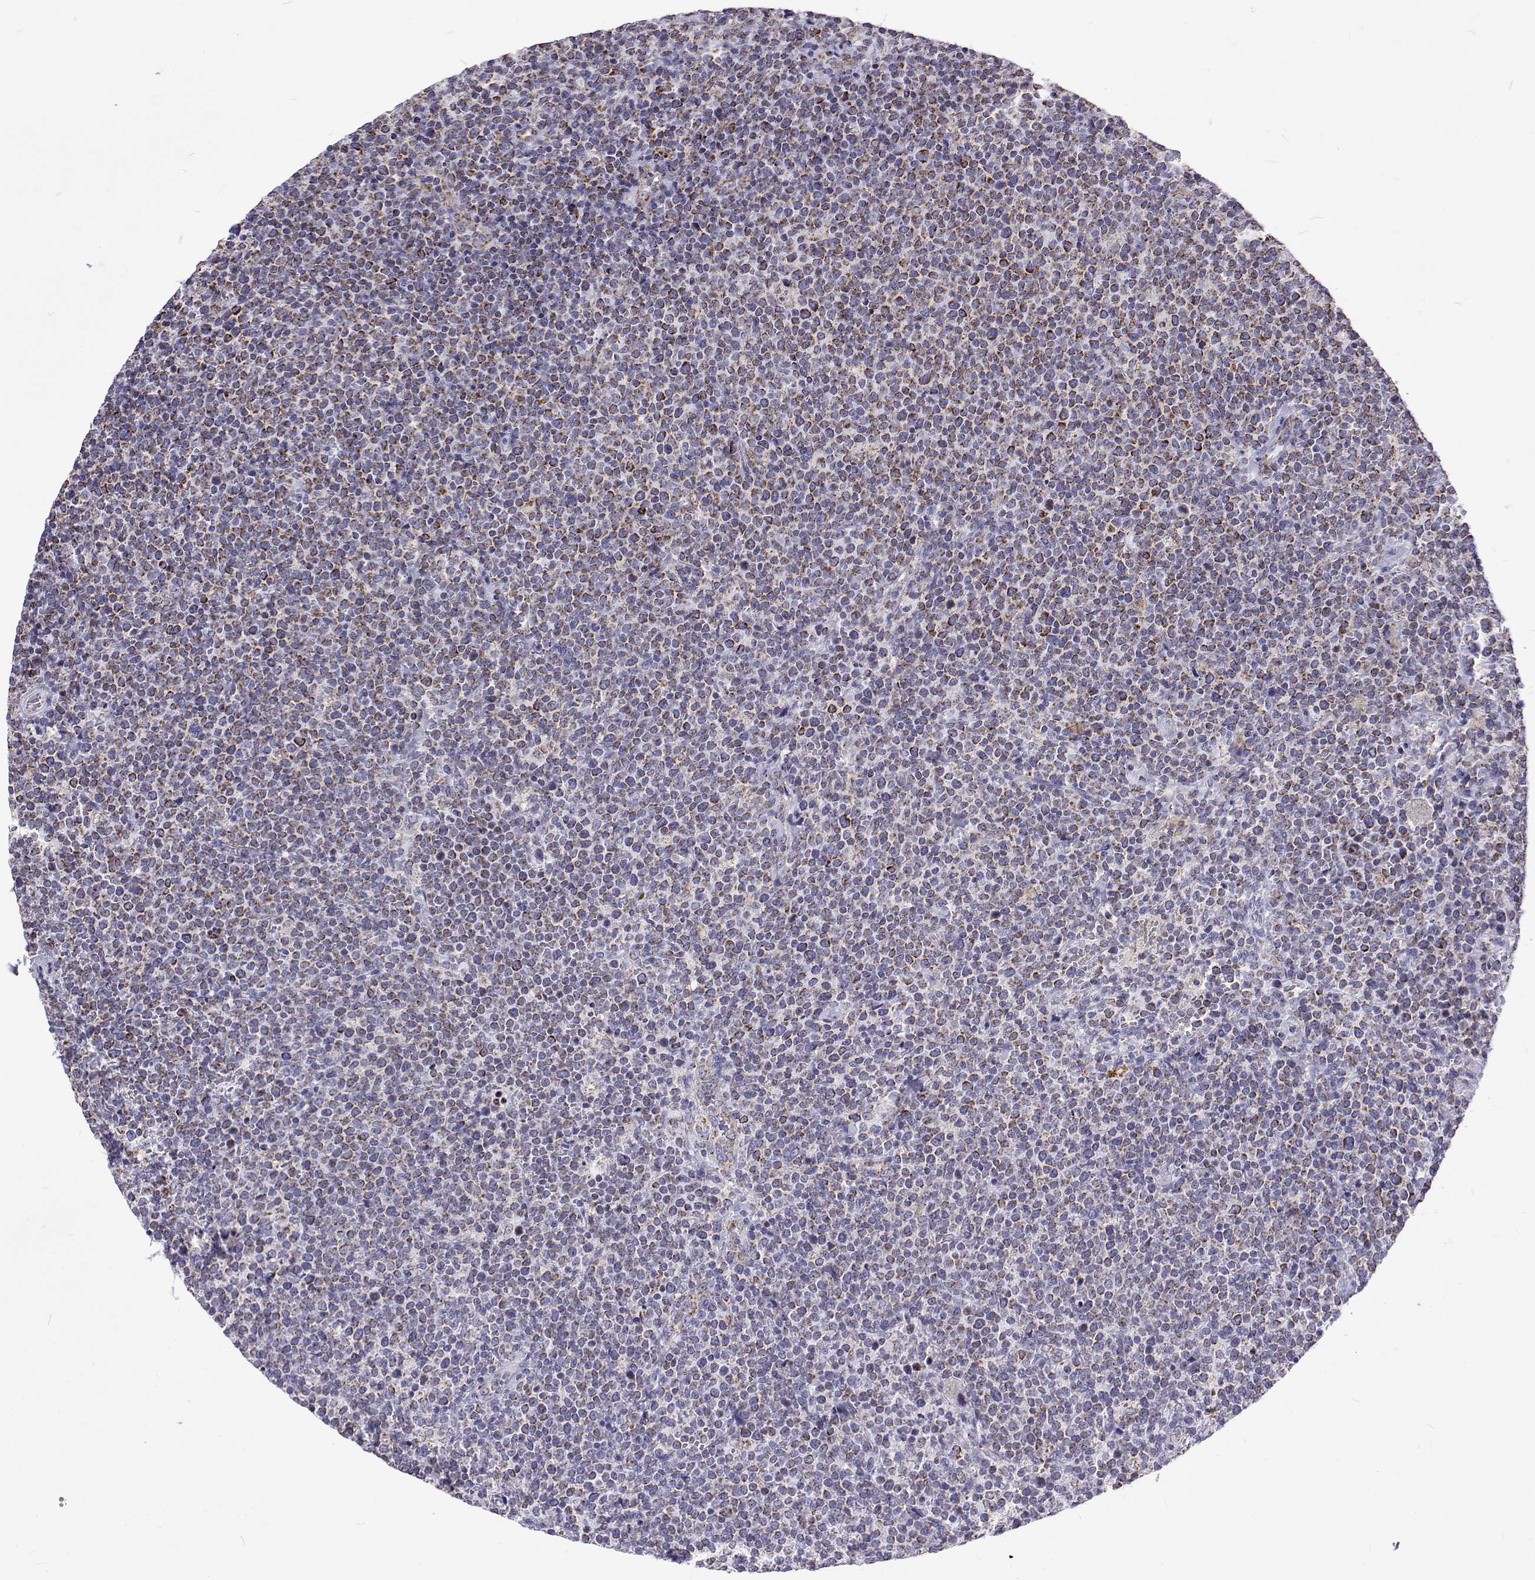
{"staining": {"intensity": "negative", "quantity": "none", "location": "none"}, "tissue": "lymphoma", "cell_type": "Tumor cells", "image_type": "cancer", "snomed": [{"axis": "morphology", "description": "Malignant lymphoma, non-Hodgkin's type, High grade"}, {"axis": "topography", "description": "Lymph node"}], "caption": "A histopathology image of human malignant lymphoma, non-Hodgkin's type (high-grade) is negative for staining in tumor cells.", "gene": "MCCC2", "patient": {"sex": "male", "age": 61}}